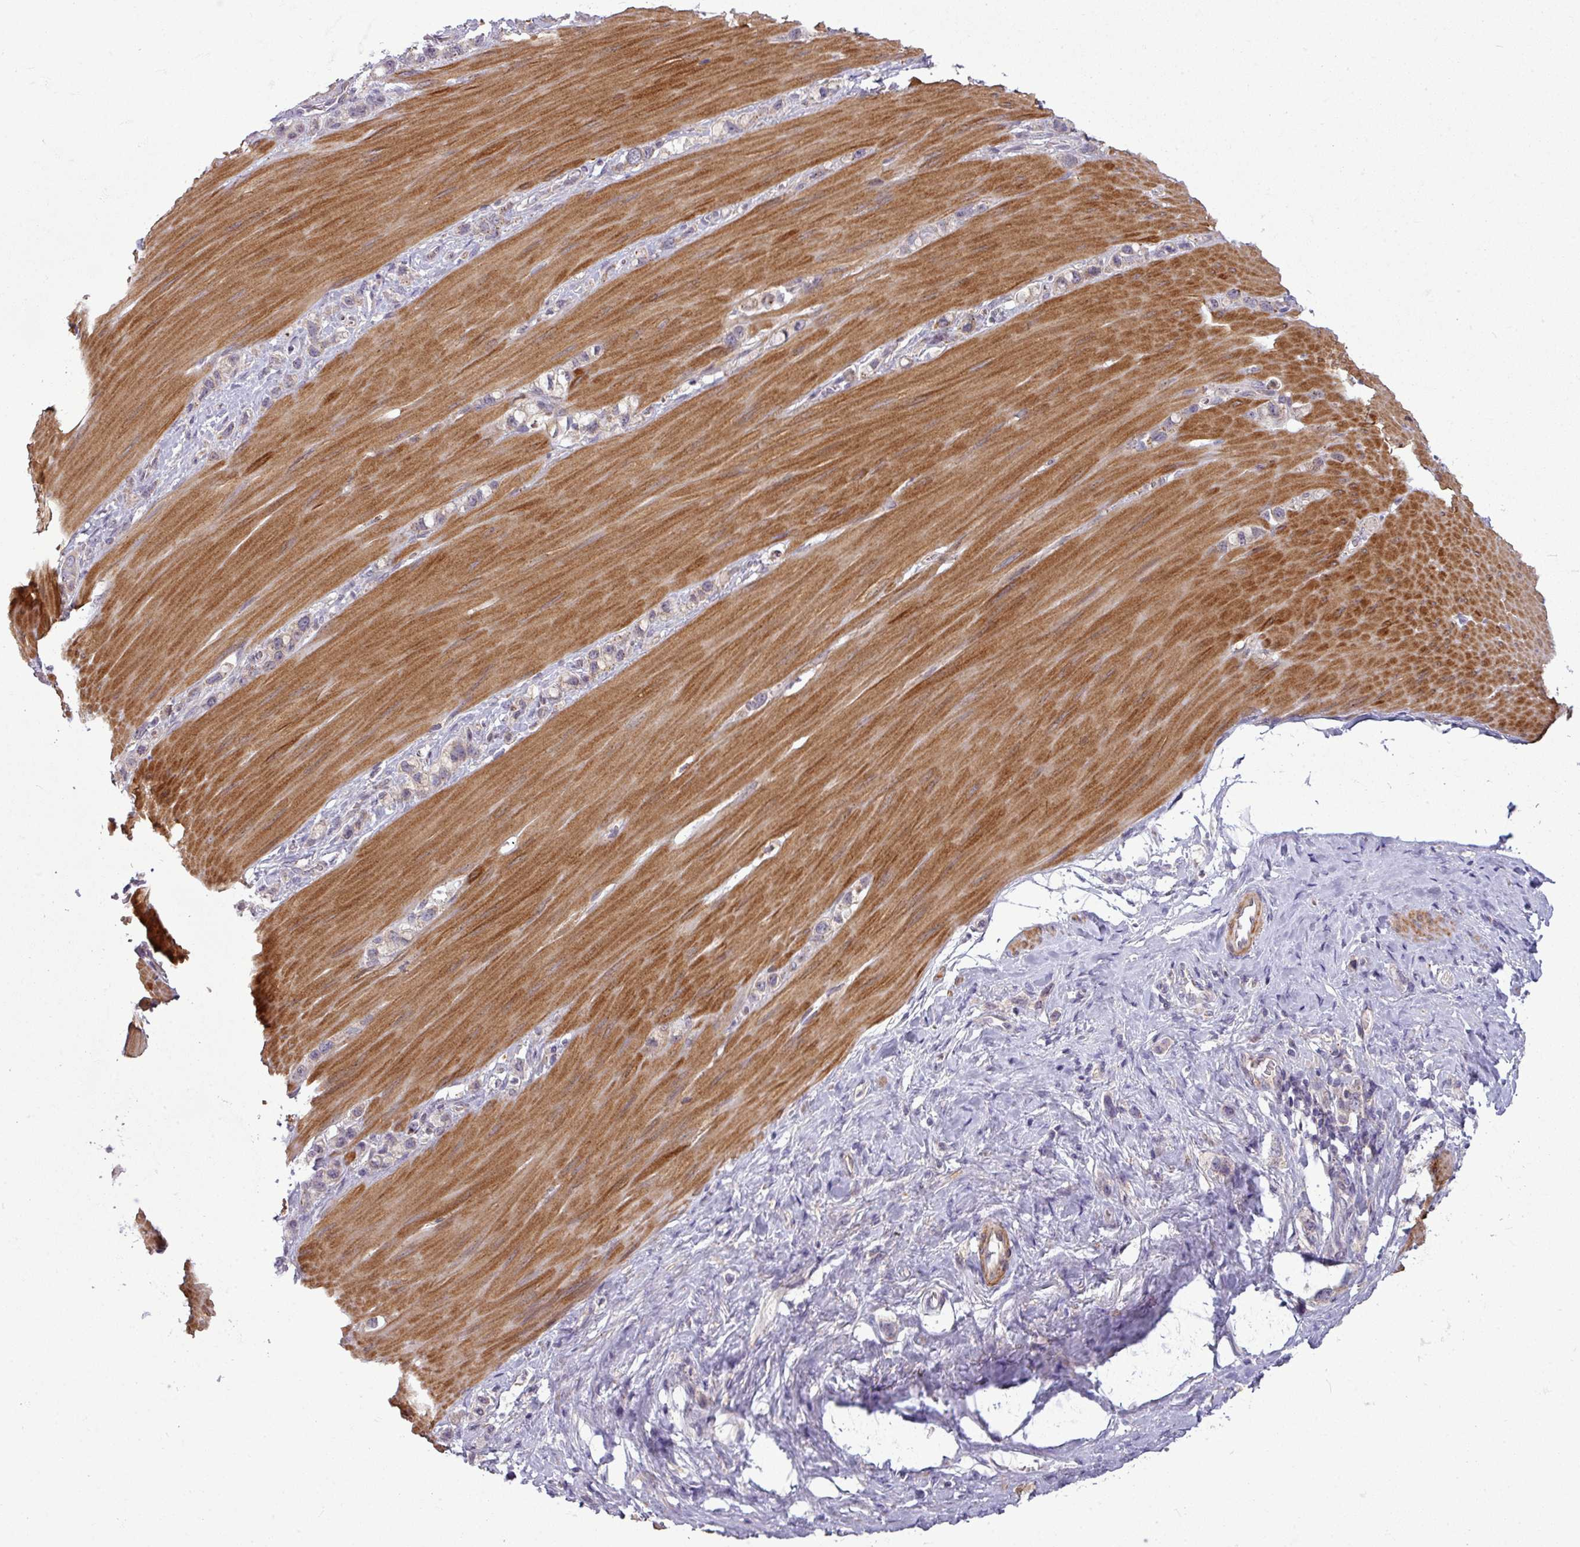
{"staining": {"intensity": "weak", "quantity": "<25%", "location": "cytoplasmic/membranous"}, "tissue": "stomach cancer", "cell_type": "Tumor cells", "image_type": "cancer", "snomed": [{"axis": "morphology", "description": "Adenocarcinoma, NOS"}, {"axis": "topography", "description": "Stomach"}], "caption": "Immunohistochemistry (IHC) histopathology image of neoplastic tissue: adenocarcinoma (stomach) stained with DAB (3,3'-diaminobenzidine) reveals no significant protein positivity in tumor cells.", "gene": "ZNF35", "patient": {"sex": "female", "age": 65}}